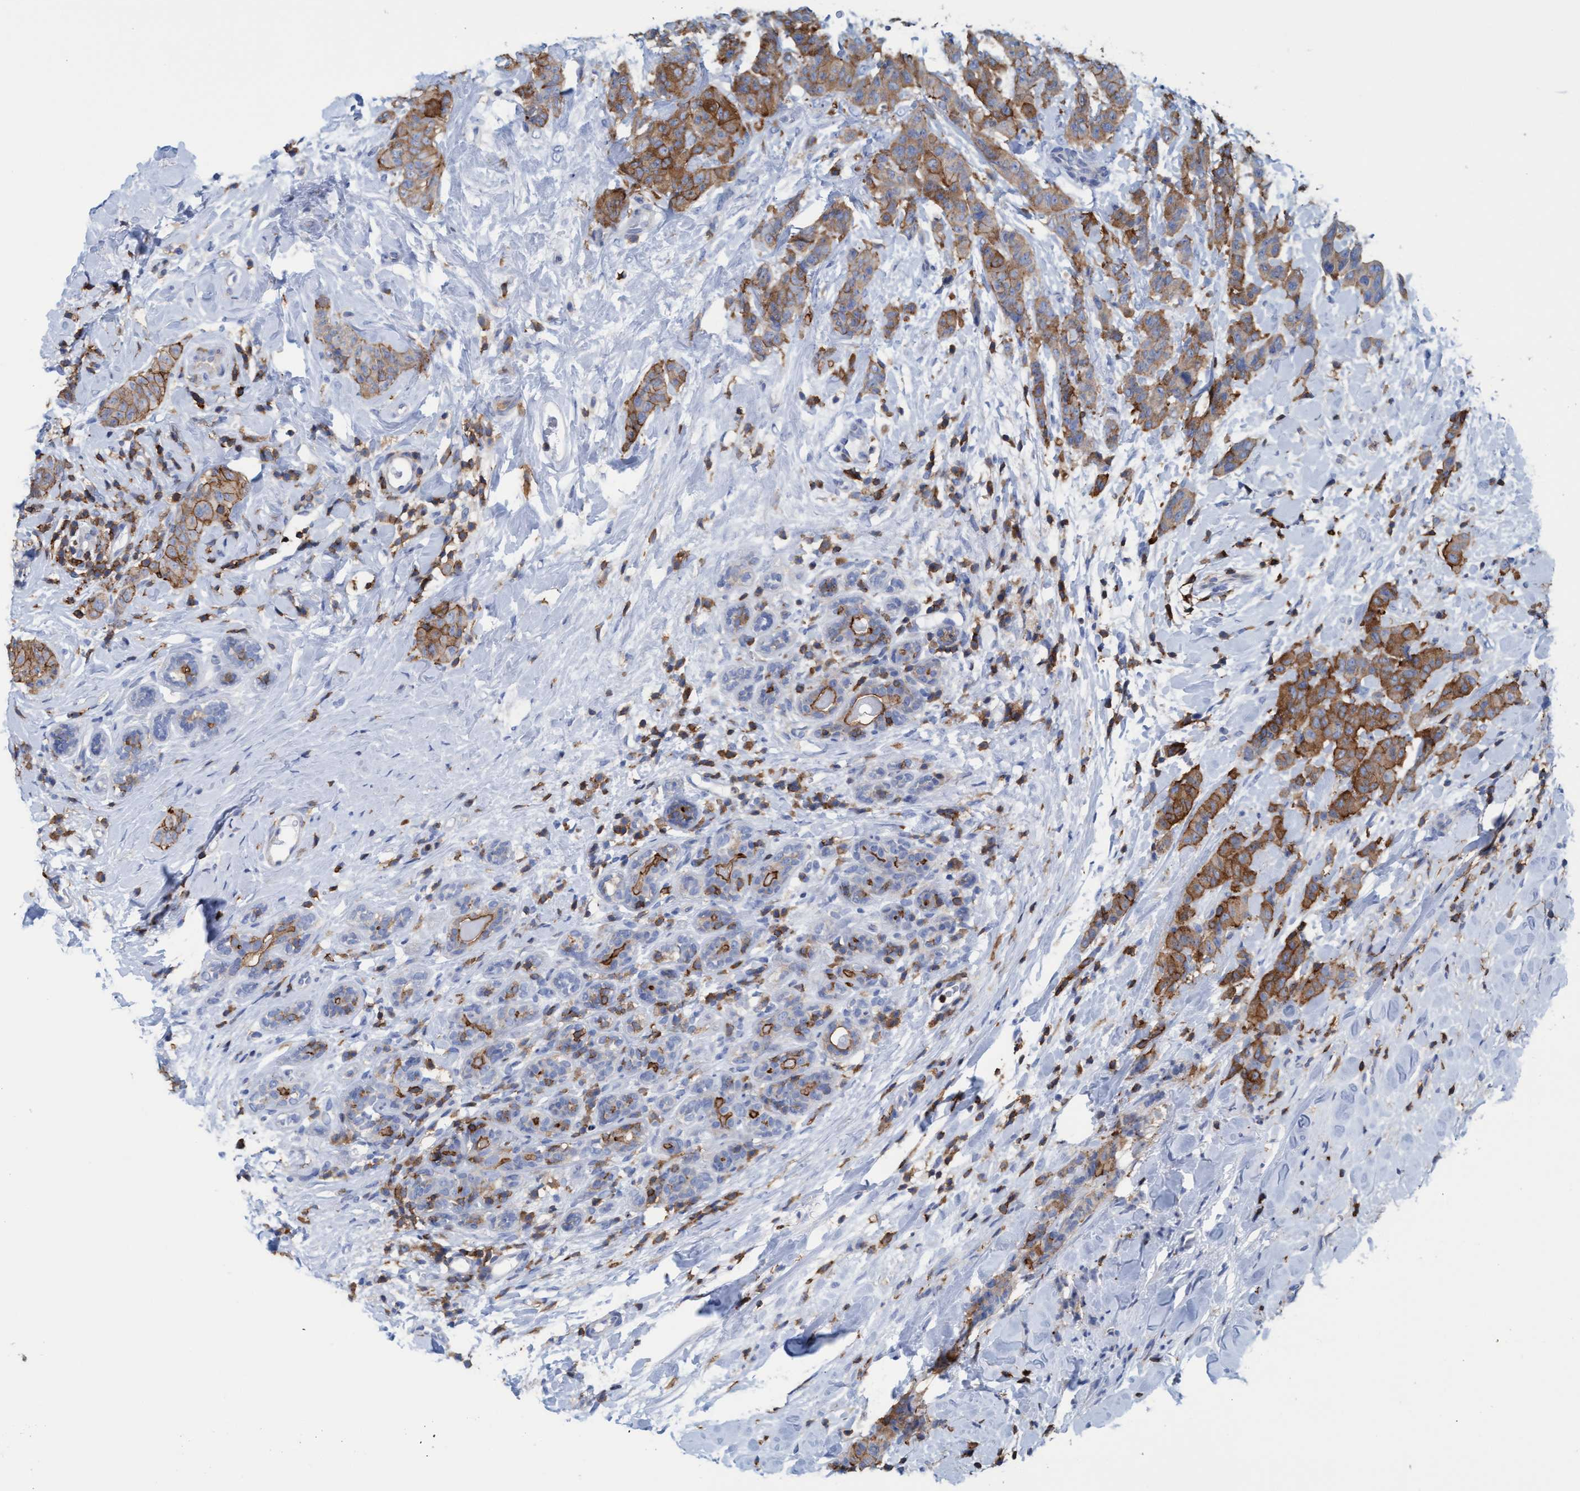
{"staining": {"intensity": "moderate", "quantity": ">75%", "location": "cytoplasmic/membranous"}, "tissue": "breast cancer", "cell_type": "Tumor cells", "image_type": "cancer", "snomed": [{"axis": "morphology", "description": "Normal tissue, NOS"}, {"axis": "morphology", "description": "Duct carcinoma"}, {"axis": "topography", "description": "Breast"}], "caption": "Immunohistochemical staining of invasive ductal carcinoma (breast) exhibits medium levels of moderate cytoplasmic/membranous protein expression in about >75% of tumor cells.", "gene": "EZR", "patient": {"sex": "female", "age": 40}}